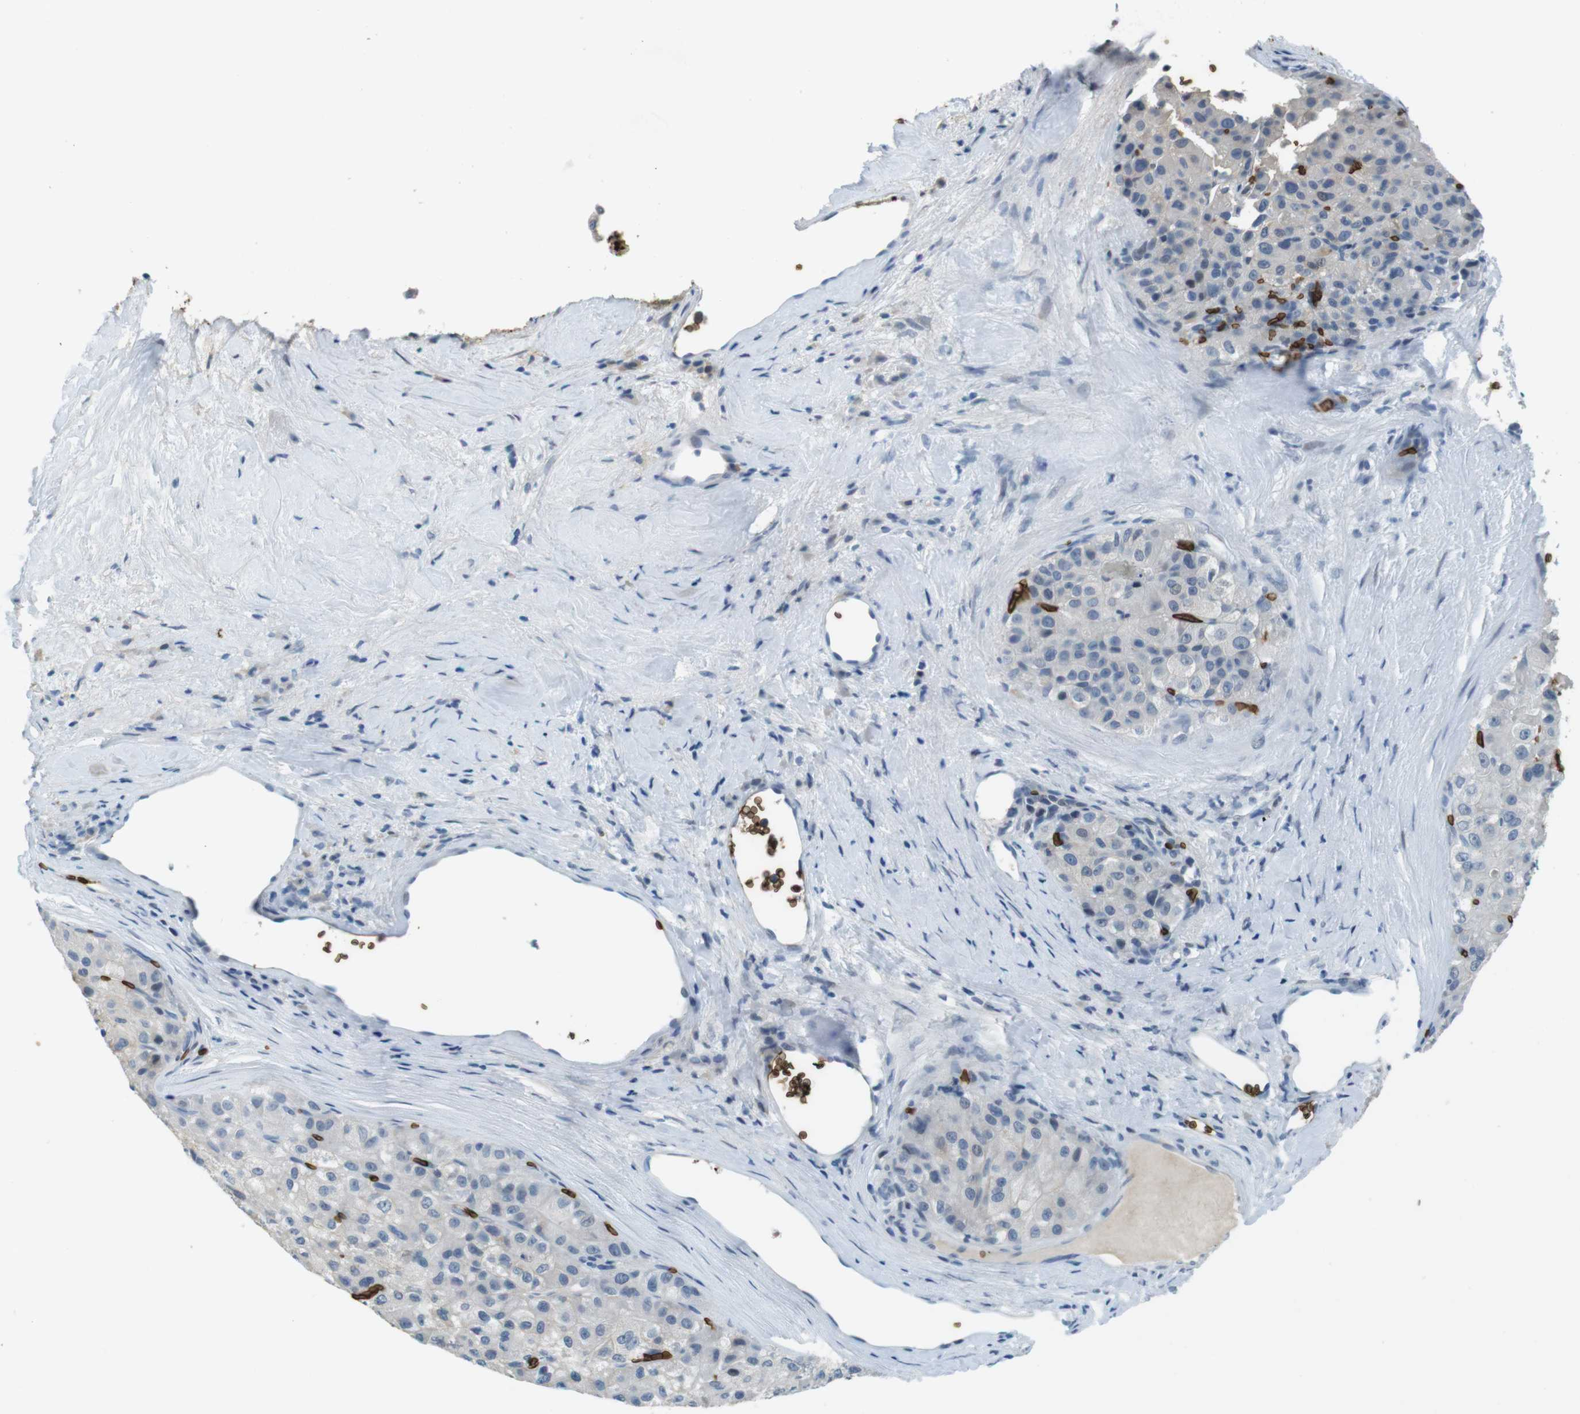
{"staining": {"intensity": "negative", "quantity": "none", "location": "none"}, "tissue": "liver cancer", "cell_type": "Tumor cells", "image_type": "cancer", "snomed": [{"axis": "morphology", "description": "Carcinoma, Hepatocellular, NOS"}, {"axis": "topography", "description": "Liver"}], "caption": "Immunohistochemical staining of liver hepatocellular carcinoma displays no significant staining in tumor cells.", "gene": "SLC4A1", "patient": {"sex": "male", "age": 80}}